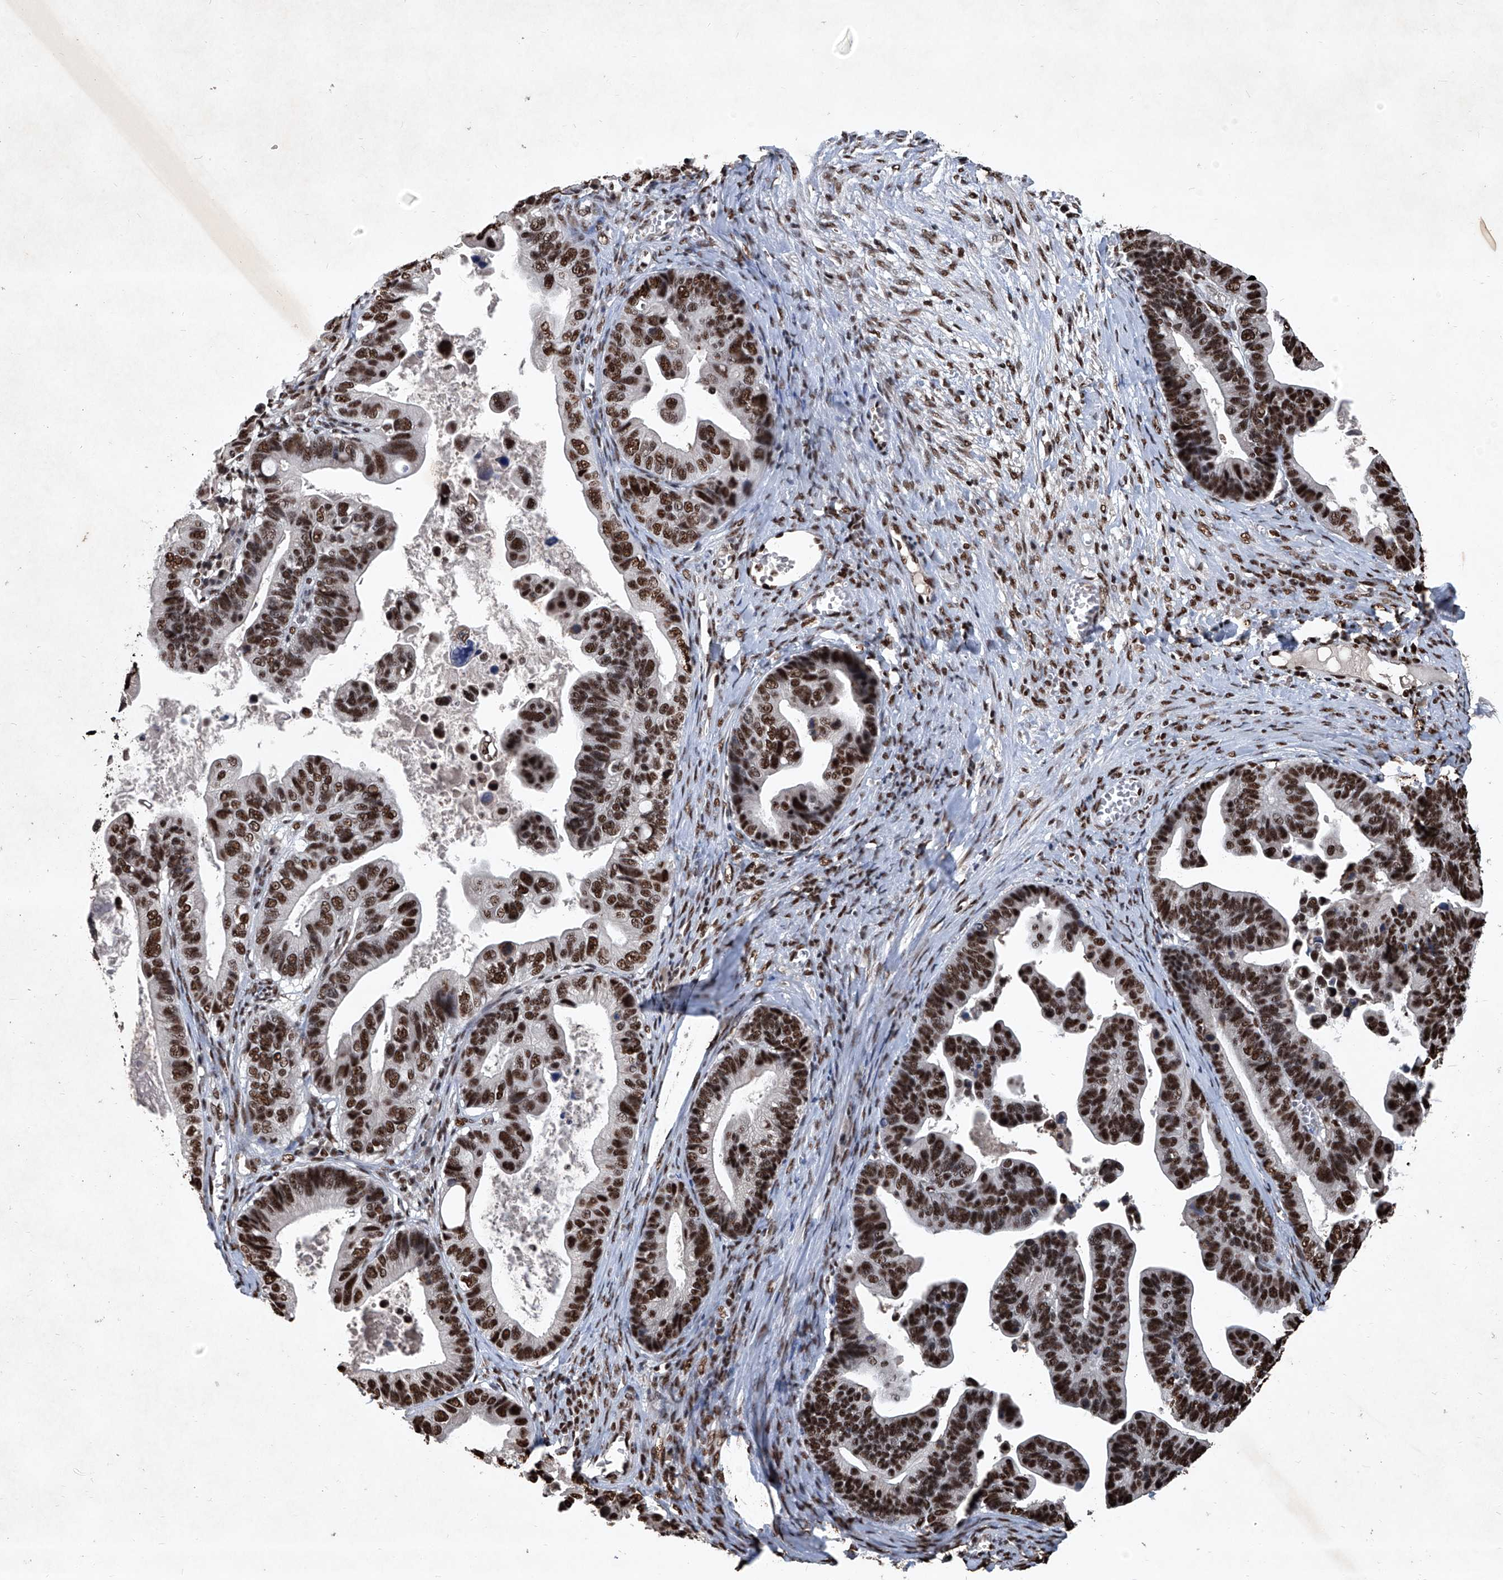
{"staining": {"intensity": "strong", "quantity": ">75%", "location": "nuclear"}, "tissue": "ovarian cancer", "cell_type": "Tumor cells", "image_type": "cancer", "snomed": [{"axis": "morphology", "description": "Cystadenocarcinoma, serous, NOS"}, {"axis": "topography", "description": "Ovary"}], "caption": "Immunohistochemical staining of human ovarian cancer reveals high levels of strong nuclear positivity in approximately >75% of tumor cells. (DAB = brown stain, brightfield microscopy at high magnification).", "gene": "DDX39B", "patient": {"sex": "female", "age": 56}}